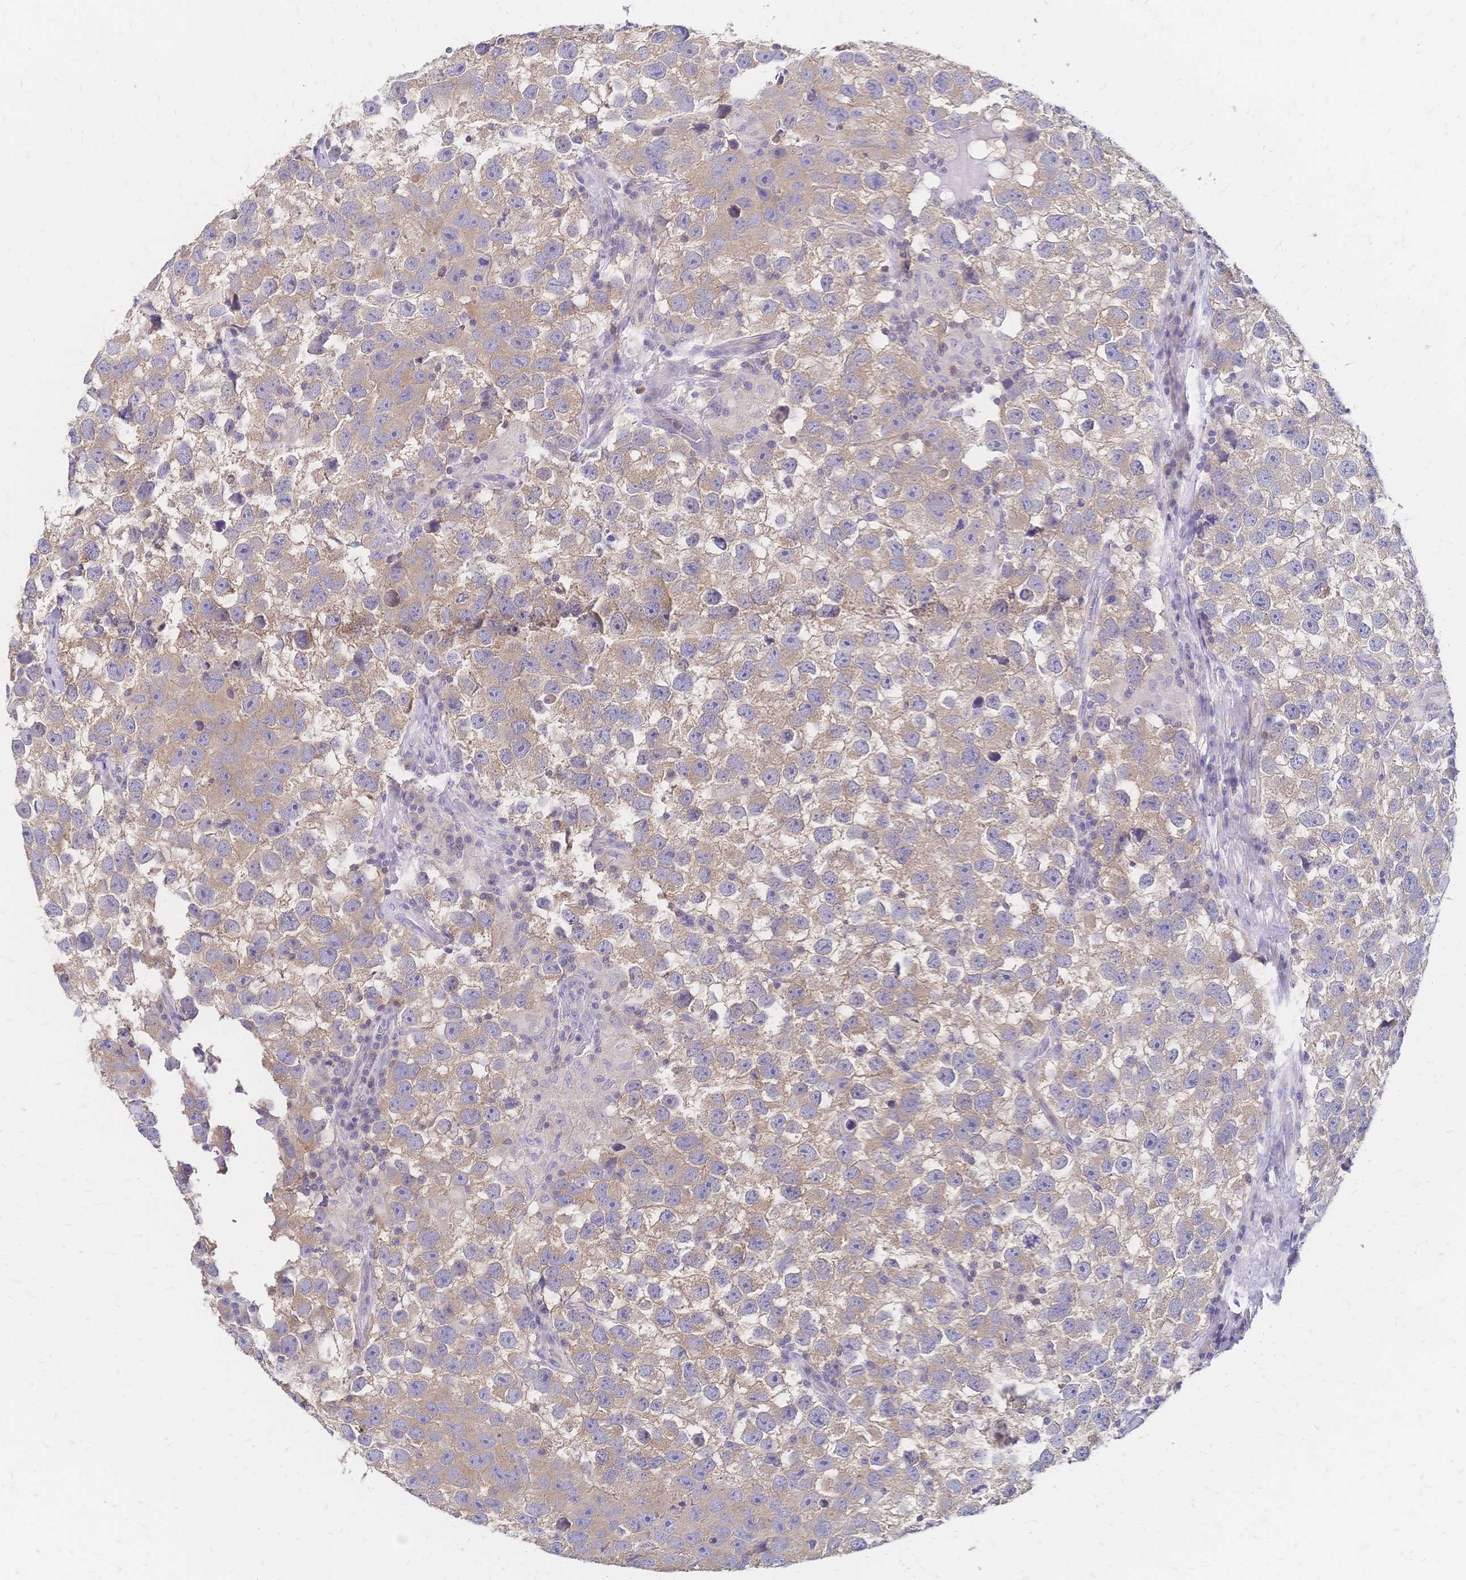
{"staining": {"intensity": "weak", "quantity": ">75%", "location": "cytoplasmic/membranous"}, "tissue": "testis cancer", "cell_type": "Tumor cells", "image_type": "cancer", "snomed": [{"axis": "morphology", "description": "Seminoma, NOS"}, {"axis": "topography", "description": "Testis"}], "caption": "Testis cancer stained for a protein reveals weak cytoplasmic/membranous positivity in tumor cells.", "gene": "DTNB", "patient": {"sex": "male", "age": 26}}